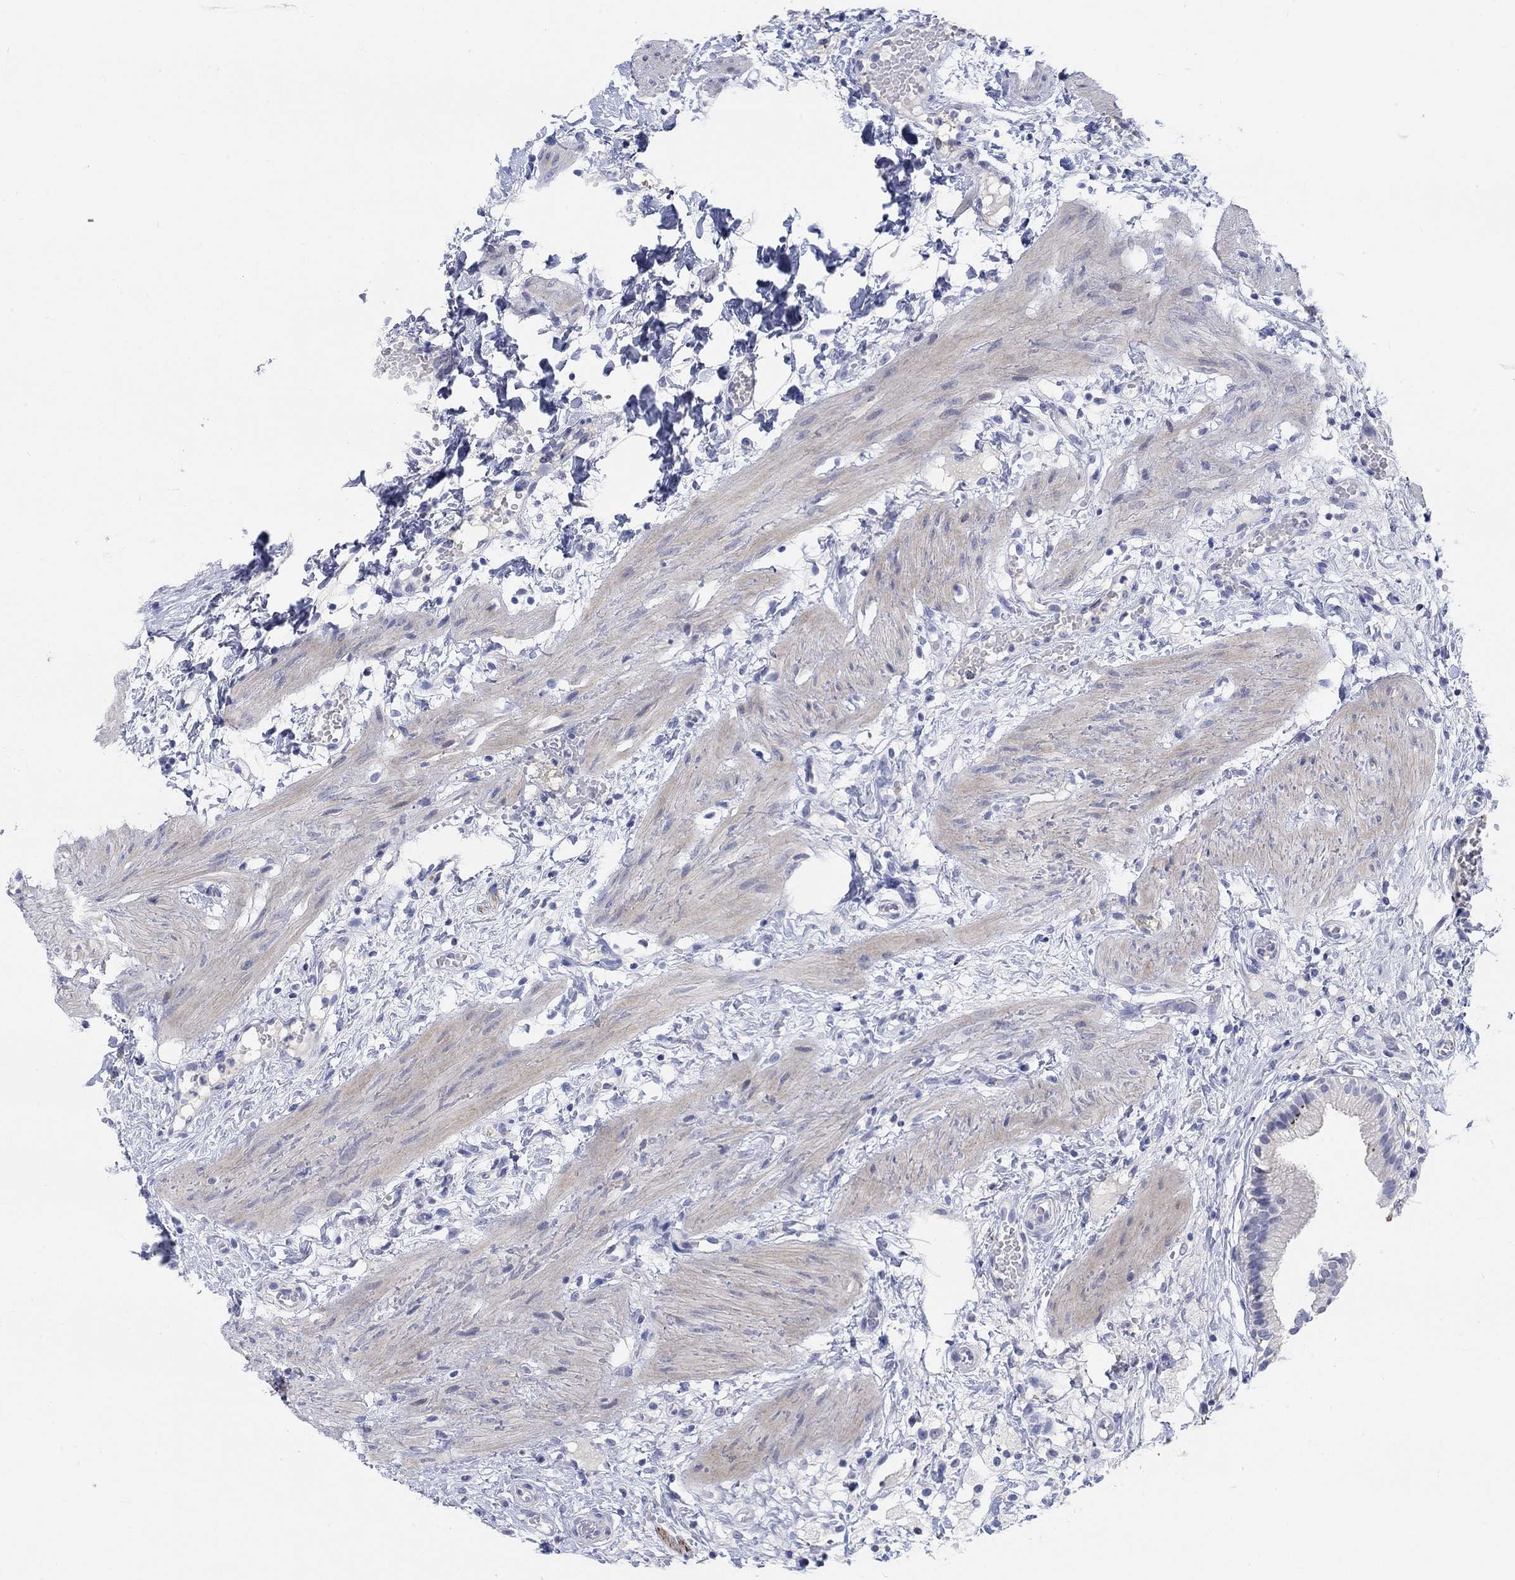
{"staining": {"intensity": "negative", "quantity": "none", "location": "none"}, "tissue": "gallbladder", "cell_type": "Glandular cells", "image_type": "normal", "snomed": [{"axis": "morphology", "description": "Normal tissue, NOS"}, {"axis": "topography", "description": "Gallbladder"}], "caption": "Glandular cells are negative for brown protein staining in normal gallbladder.", "gene": "NAV3", "patient": {"sex": "female", "age": 24}}